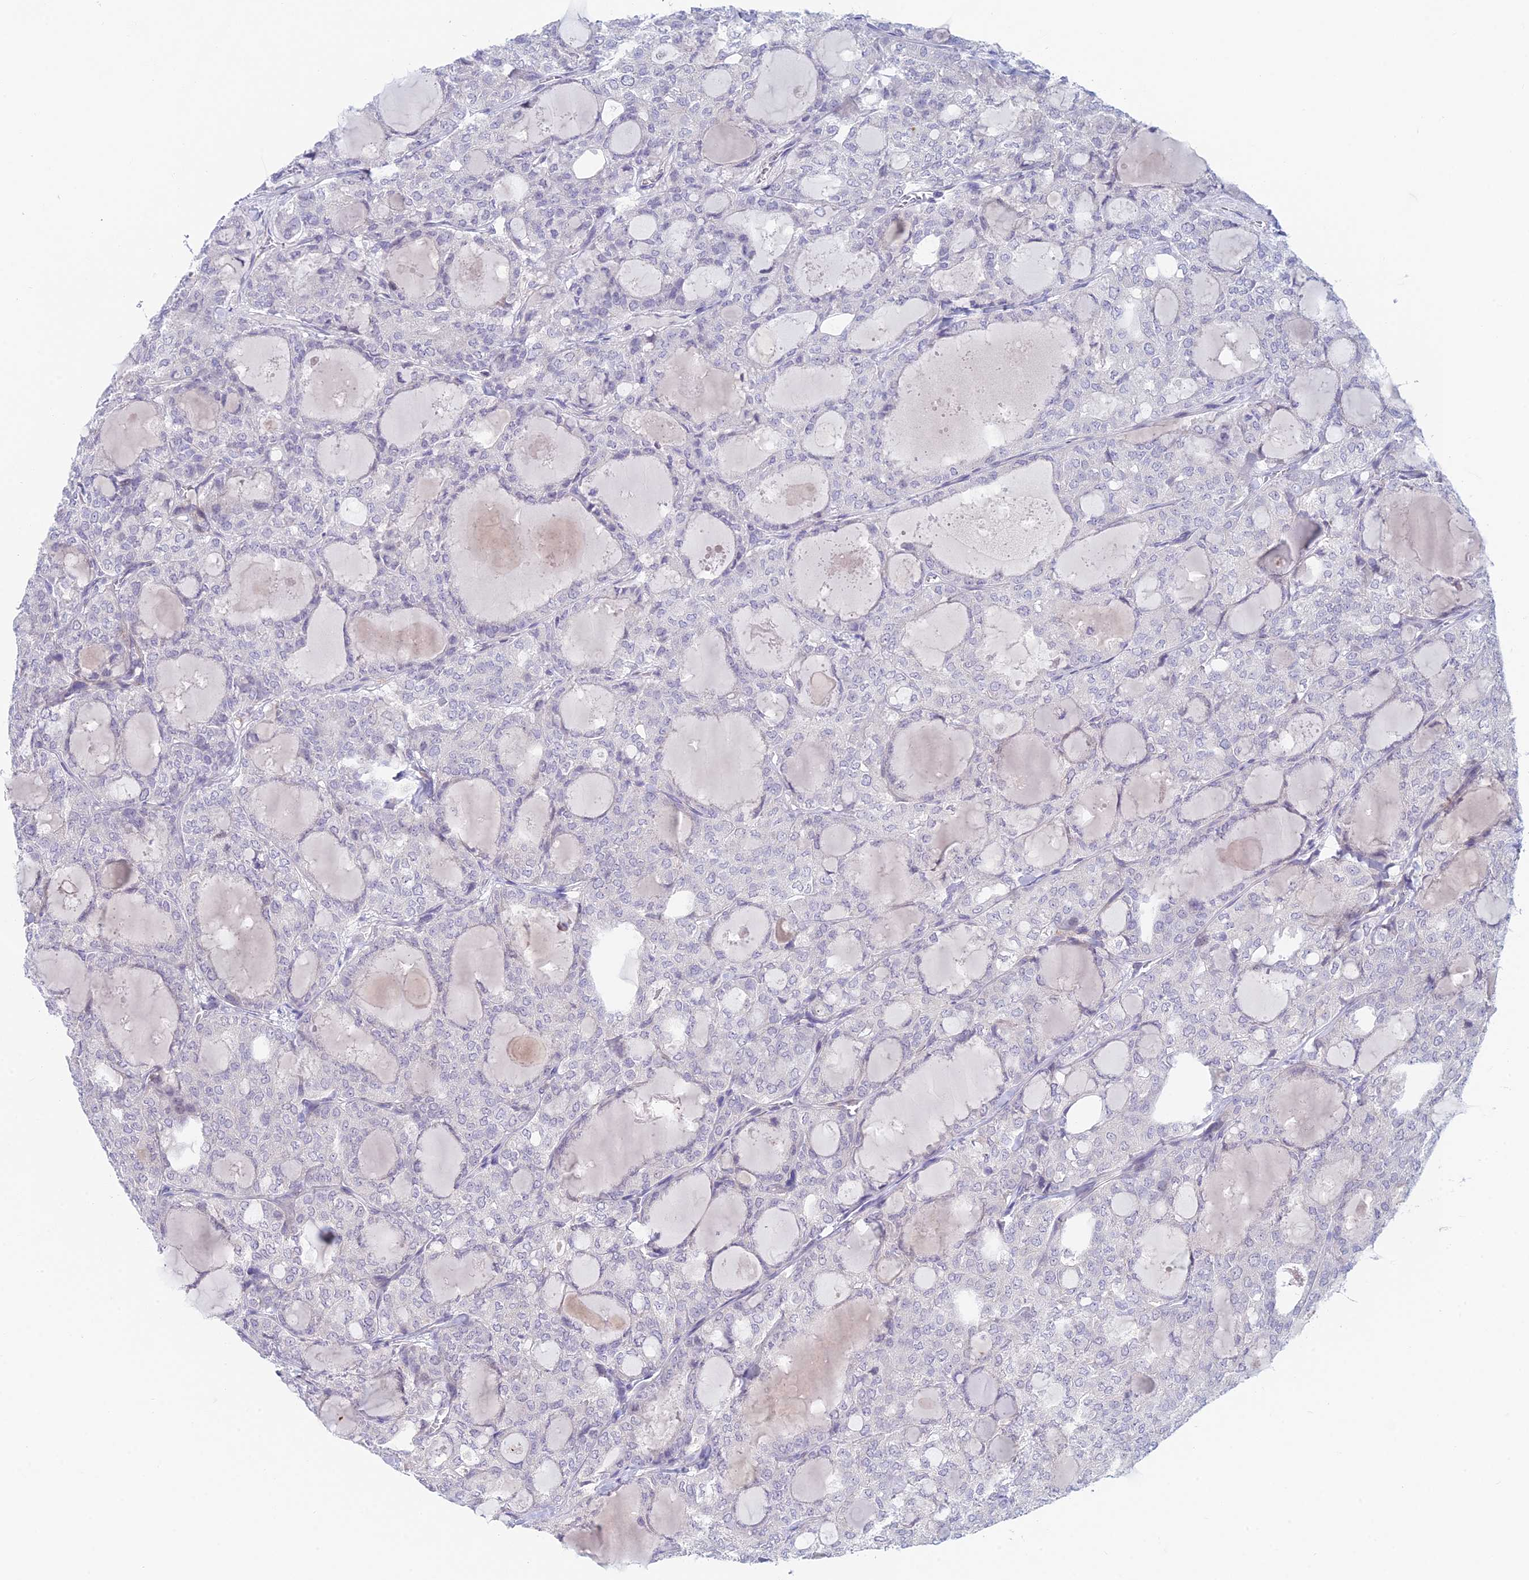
{"staining": {"intensity": "negative", "quantity": "none", "location": "none"}, "tissue": "thyroid cancer", "cell_type": "Tumor cells", "image_type": "cancer", "snomed": [{"axis": "morphology", "description": "Follicular adenoma carcinoma, NOS"}, {"axis": "topography", "description": "Thyroid gland"}], "caption": "The histopathology image displays no significant staining in tumor cells of thyroid cancer. (Stains: DAB immunohistochemistry with hematoxylin counter stain, Microscopy: brightfield microscopy at high magnification).", "gene": "PPP1R26", "patient": {"sex": "male", "age": 75}}